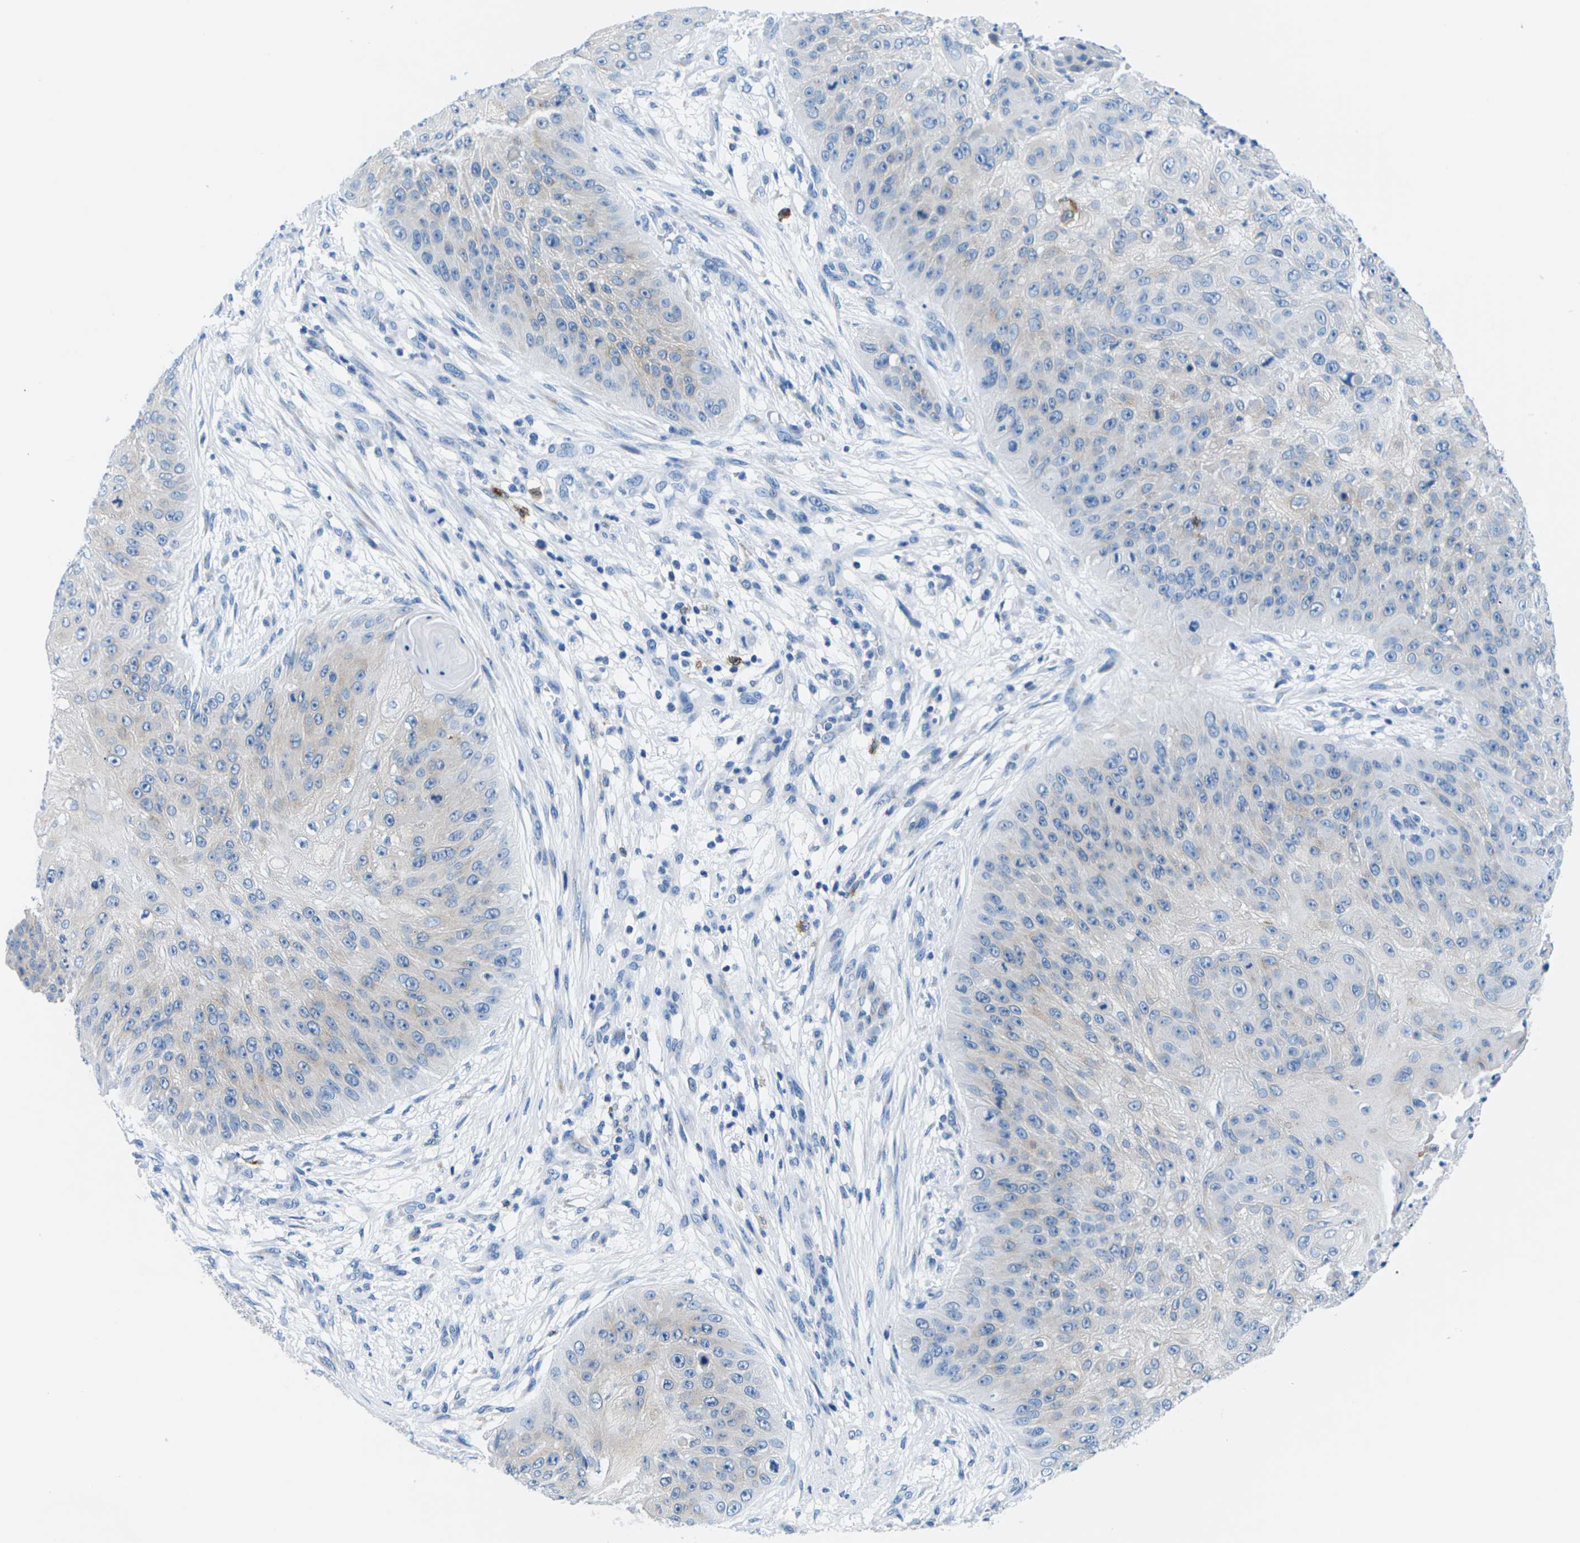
{"staining": {"intensity": "negative", "quantity": "none", "location": "none"}, "tissue": "skin cancer", "cell_type": "Tumor cells", "image_type": "cancer", "snomed": [{"axis": "morphology", "description": "Squamous cell carcinoma, NOS"}, {"axis": "topography", "description": "Skin"}], "caption": "Immunohistochemistry histopathology image of neoplastic tissue: human squamous cell carcinoma (skin) stained with DAB (3,3'-diaminobenzidine) exhibits no significant protein expression in tumor cells.", "gene": "SYNGR2", "patient": {"sex": "female", "age": 80}}